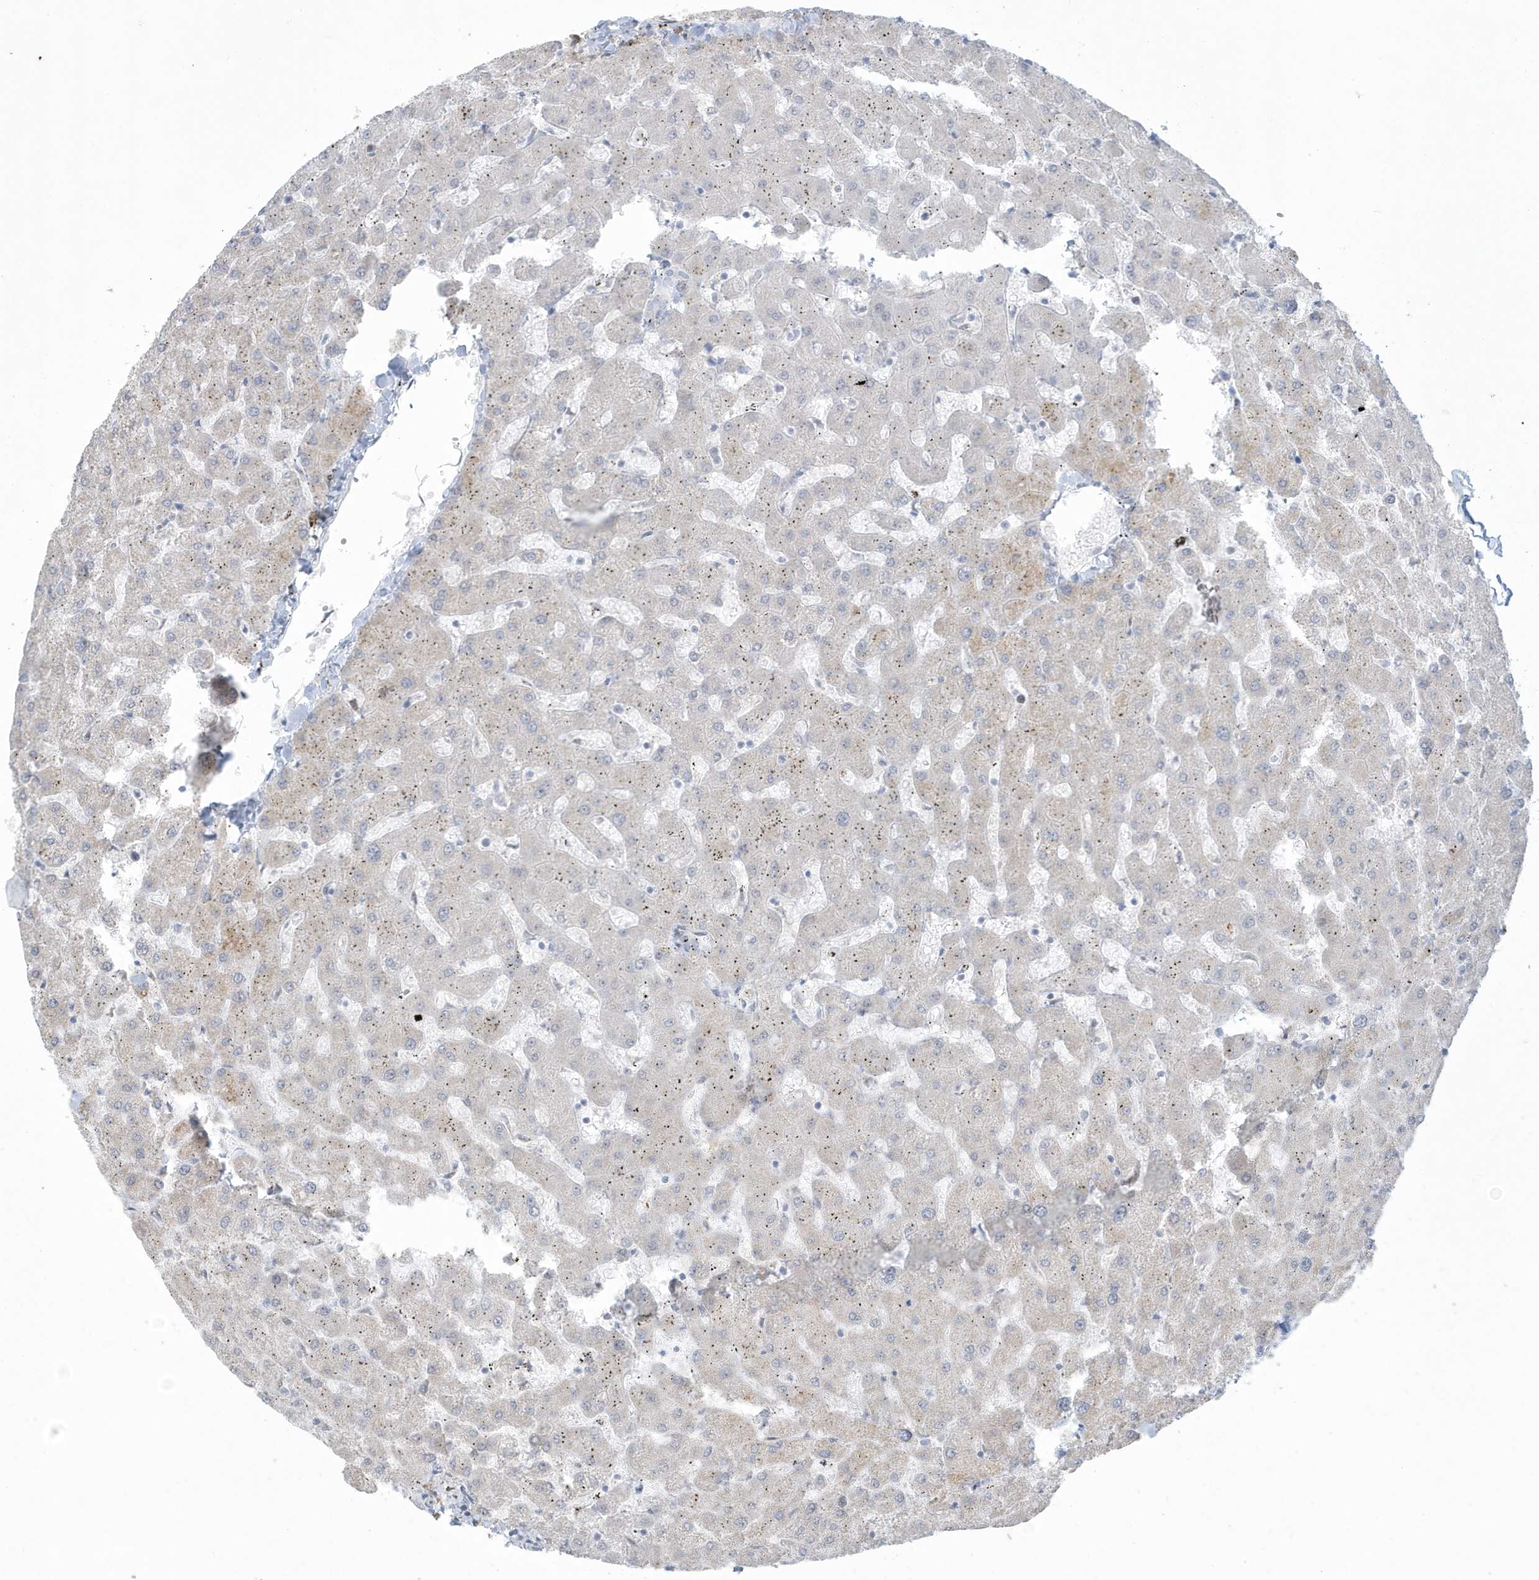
{"staining": {"intensity": "negative", "quantity": "none", "location": "none"}, "tissue": "liver", "cell_type": "Cholangiocytes", "image_type": "normal", "snomed": [{"axis": "morphology", "description": "Normal tissue, NOS"}, {"axis": "topography", "description": "Liver"}], "caption": "Human liver stained for a protein using immunohistochemistry shows no positivity in cholangiocytes.", "gene": "HERC6", "patient": {"sex": "female", "age": 63}}